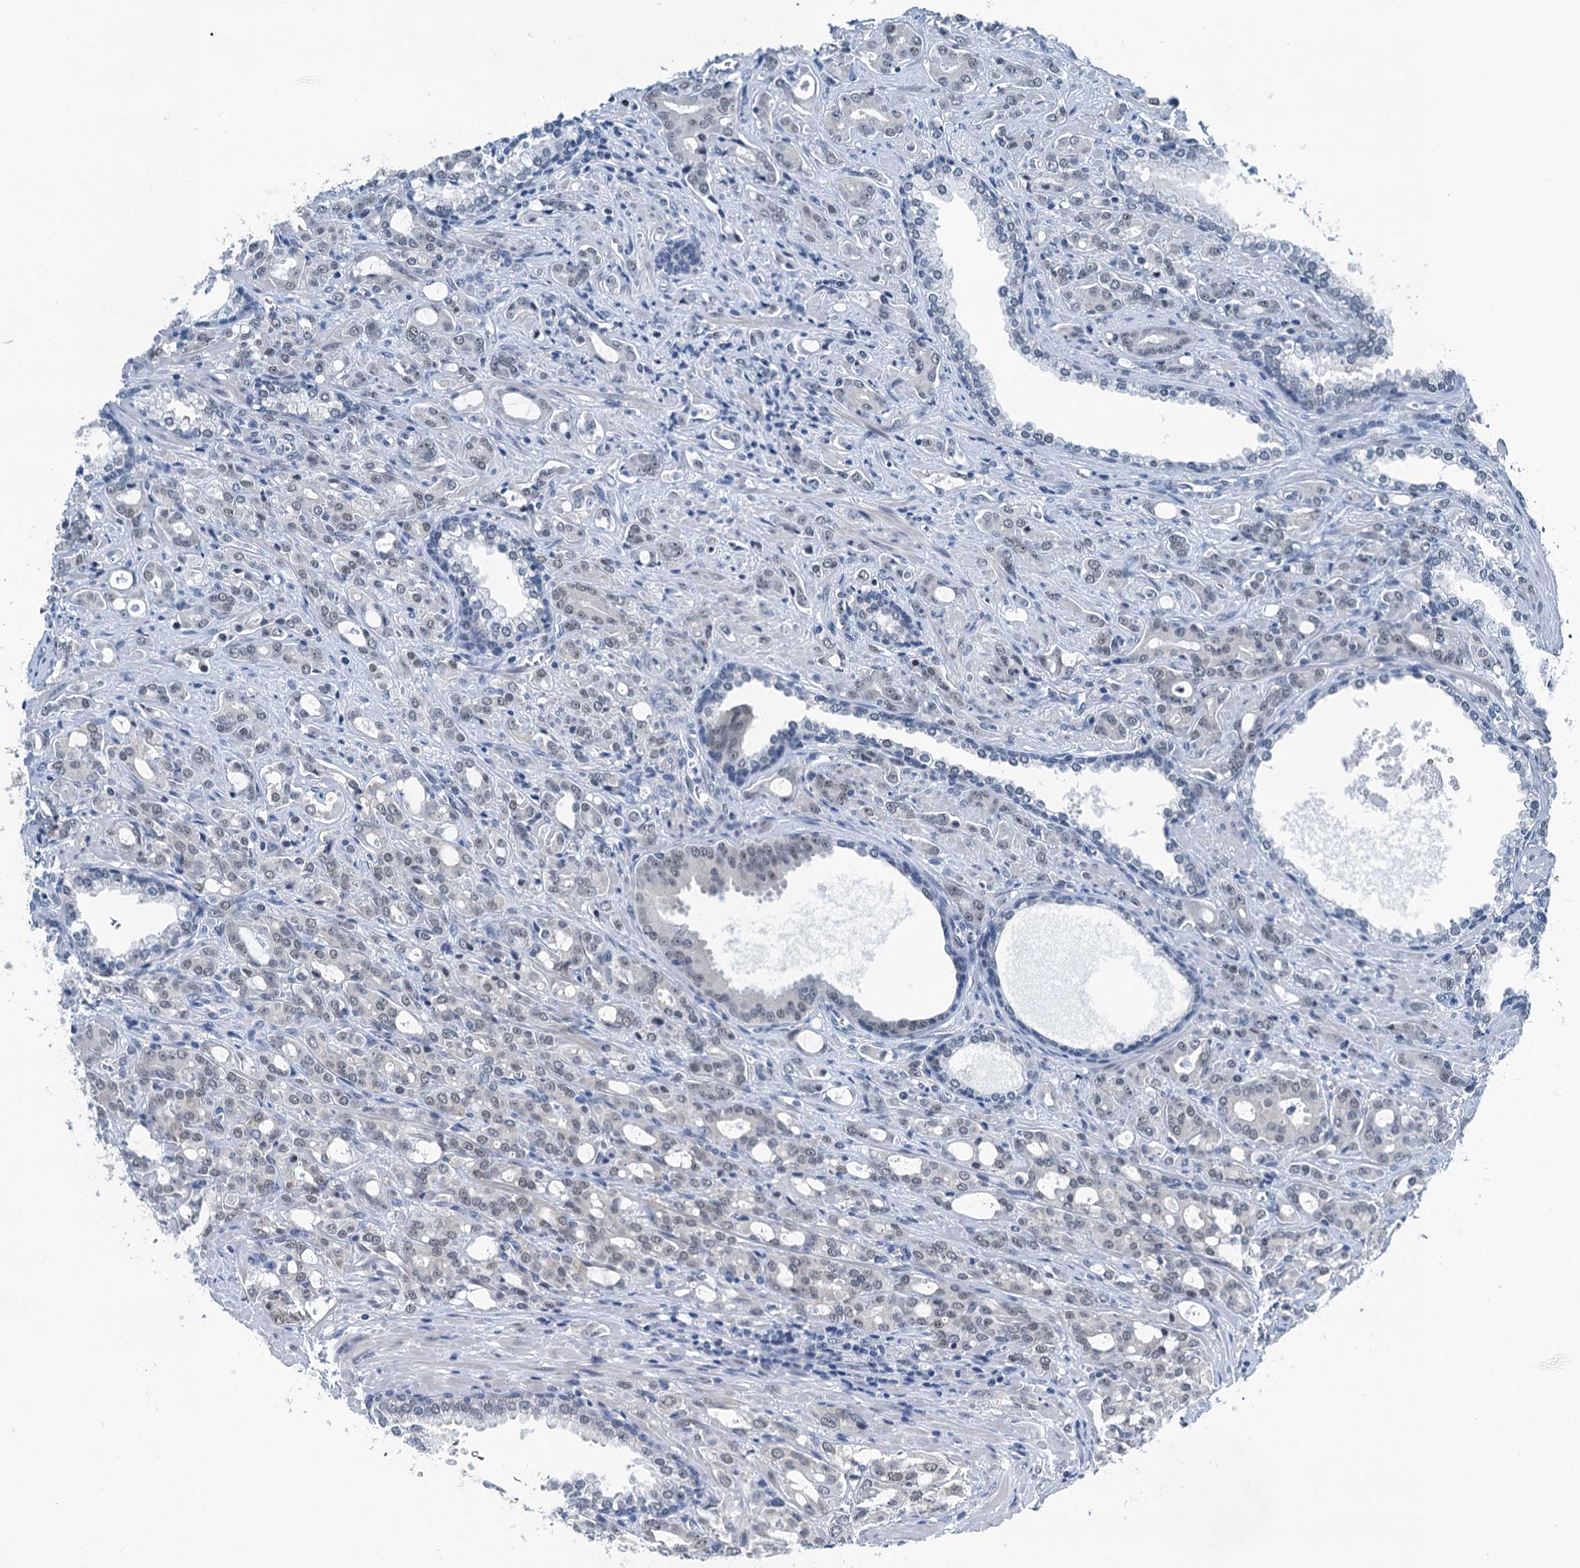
{"staining": {"intensity": "negative", "quantity": "none", "location": "none"}, "tissue": "prostate cancer", "cell_type": "Tumor cells", "image_type": "cancer", "snomed": [{"axis": "morphology", "description": "Adenocarcinoma, High grade"}, {"axis": "topography", "description": "Prostate"}], "caption": "Adenocarcinoma (high-grade) (prostate) was stained to show a protein in brown. There is no significant positivity in tumor cells.", "gene": "TRPT1", "patient": {"sex": "male", "age": 72}}